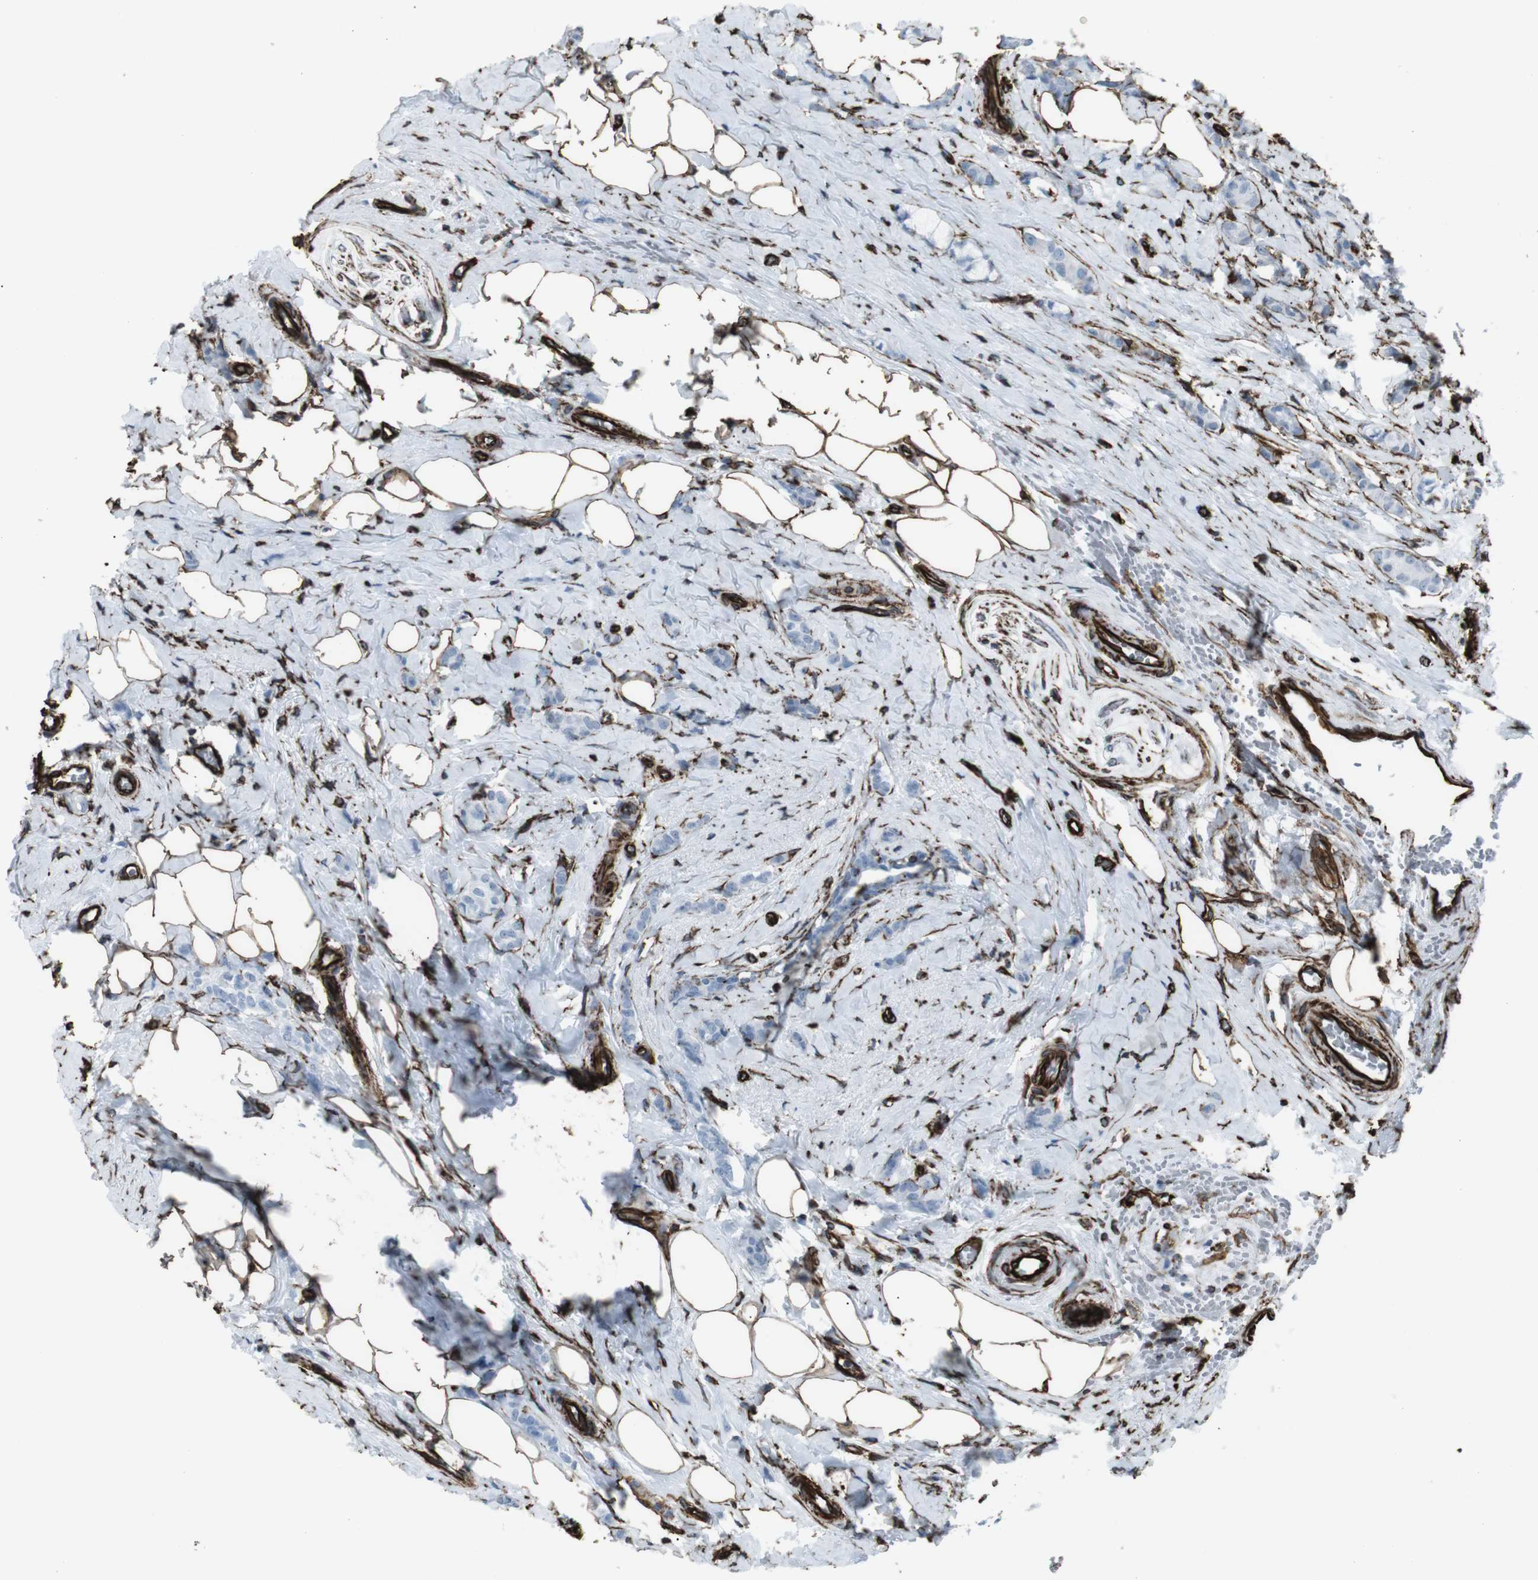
{"staining": {"intensity": "negative", "quantity": "none", "location": "none"}, "tissue": "breast cancer", "cell_type": "Tumor cells", "image_type": "cancer", "snomed": [{"axis": "morphology", "description": "Lobular carcinoma"}, {"axis": "topography", "description": "Breast"}], "caption": "IHC image of neoplastic tissue: breast cancer stained with DAB exhibits no significant protein staining in tumor cells.", "gene": "ZDHHC6", "patient": {"sex": "female", "age": 60}}